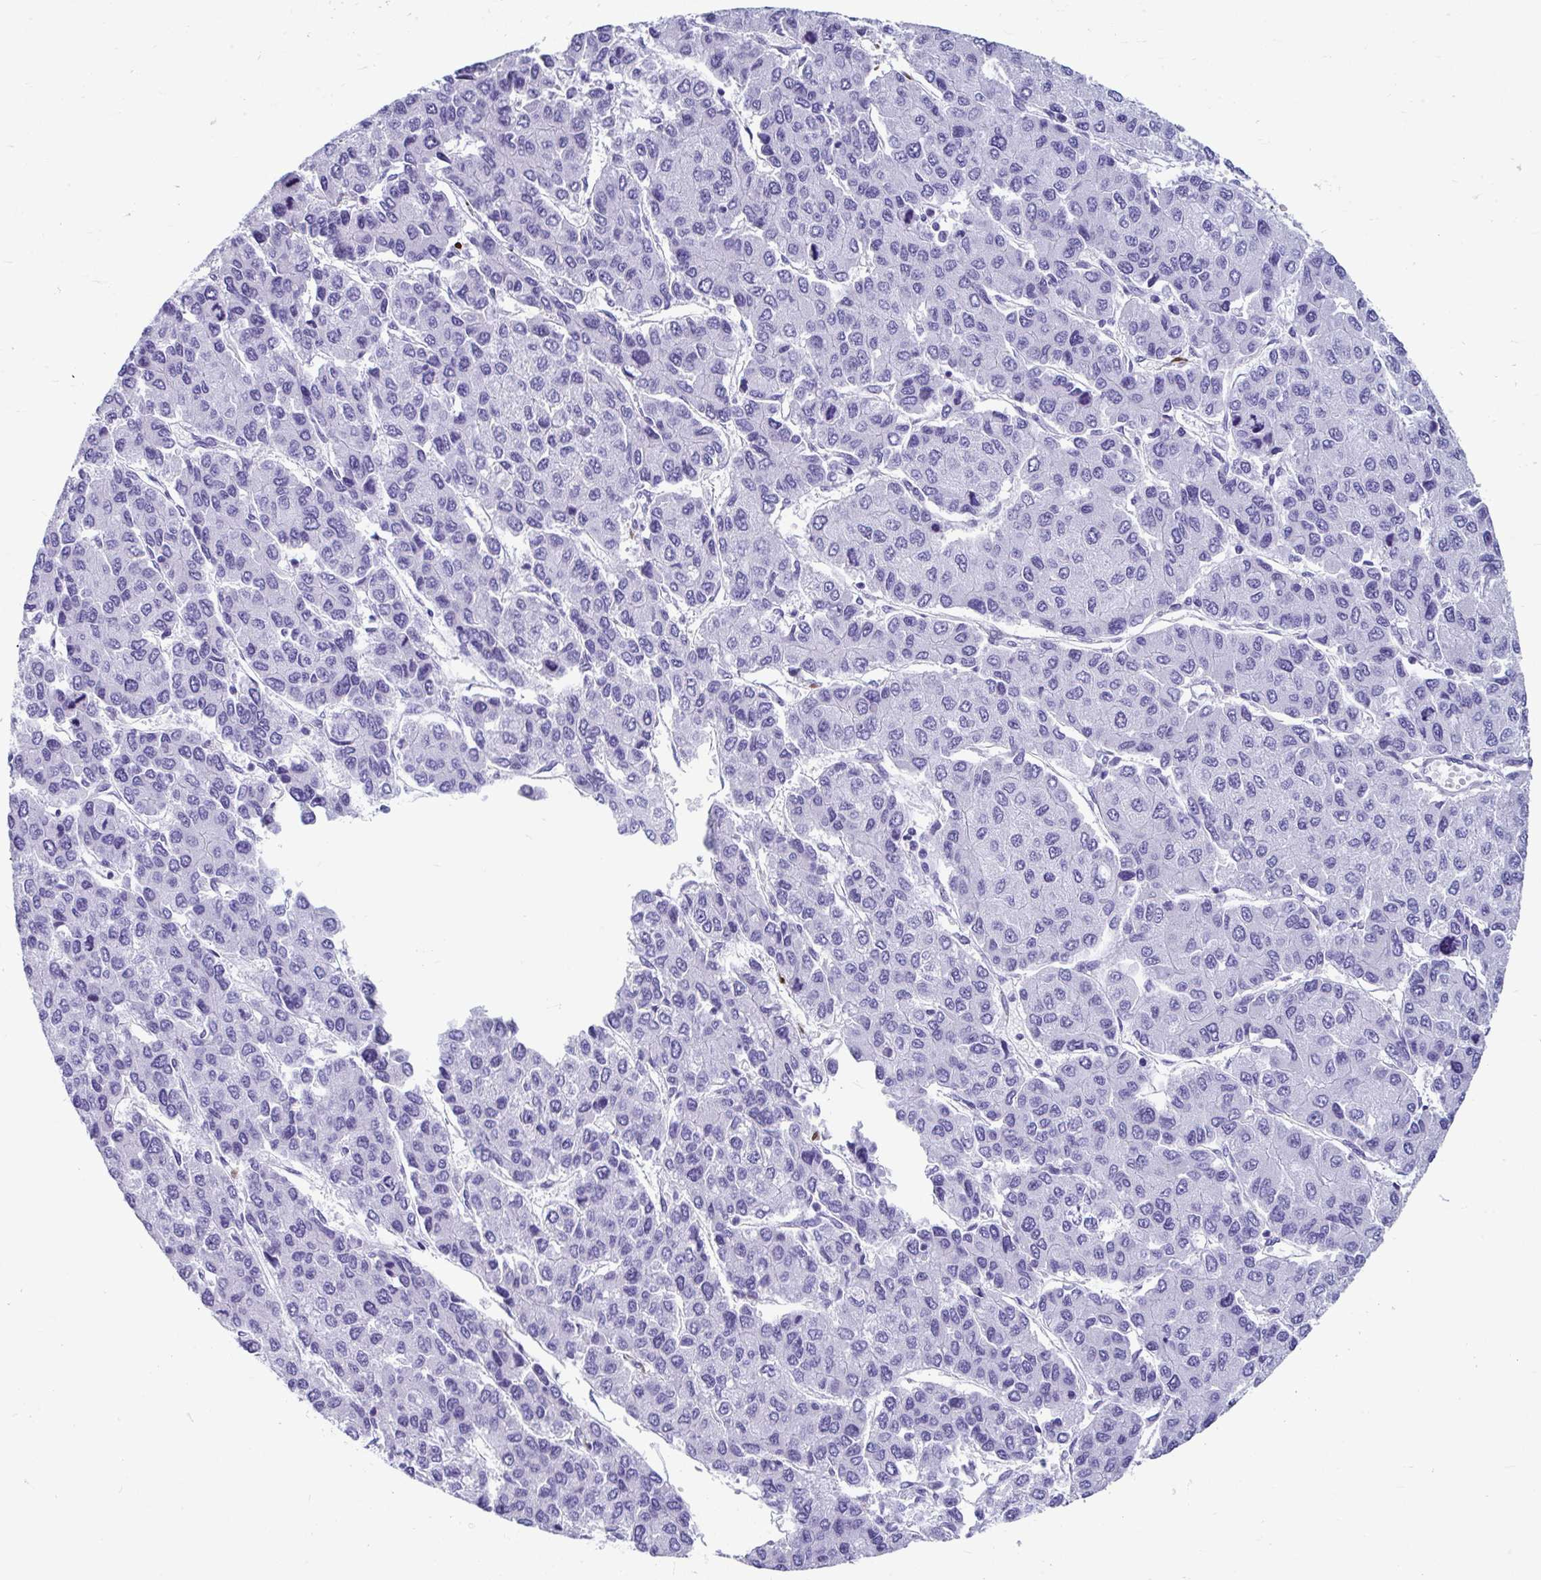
{"staining": {"intensity": "negative", "quantity": "none", "location": "none"}, "tissue": "liver cancer", "cell_type": "Tumor cells", "image_type": "cancer", "snomed": [{"axis": "morphology", "description": "Carcinoma, Hepatocellular, NOS"}, {"axis": "topography", "description": "Liver"}], "caption": "The histopathology image exhibits no significant expression in tumor cells of hepatocellular carcinoma (liver).", "gene": "GRXCR2", "patient": {"sex": "female", "age": 66}}